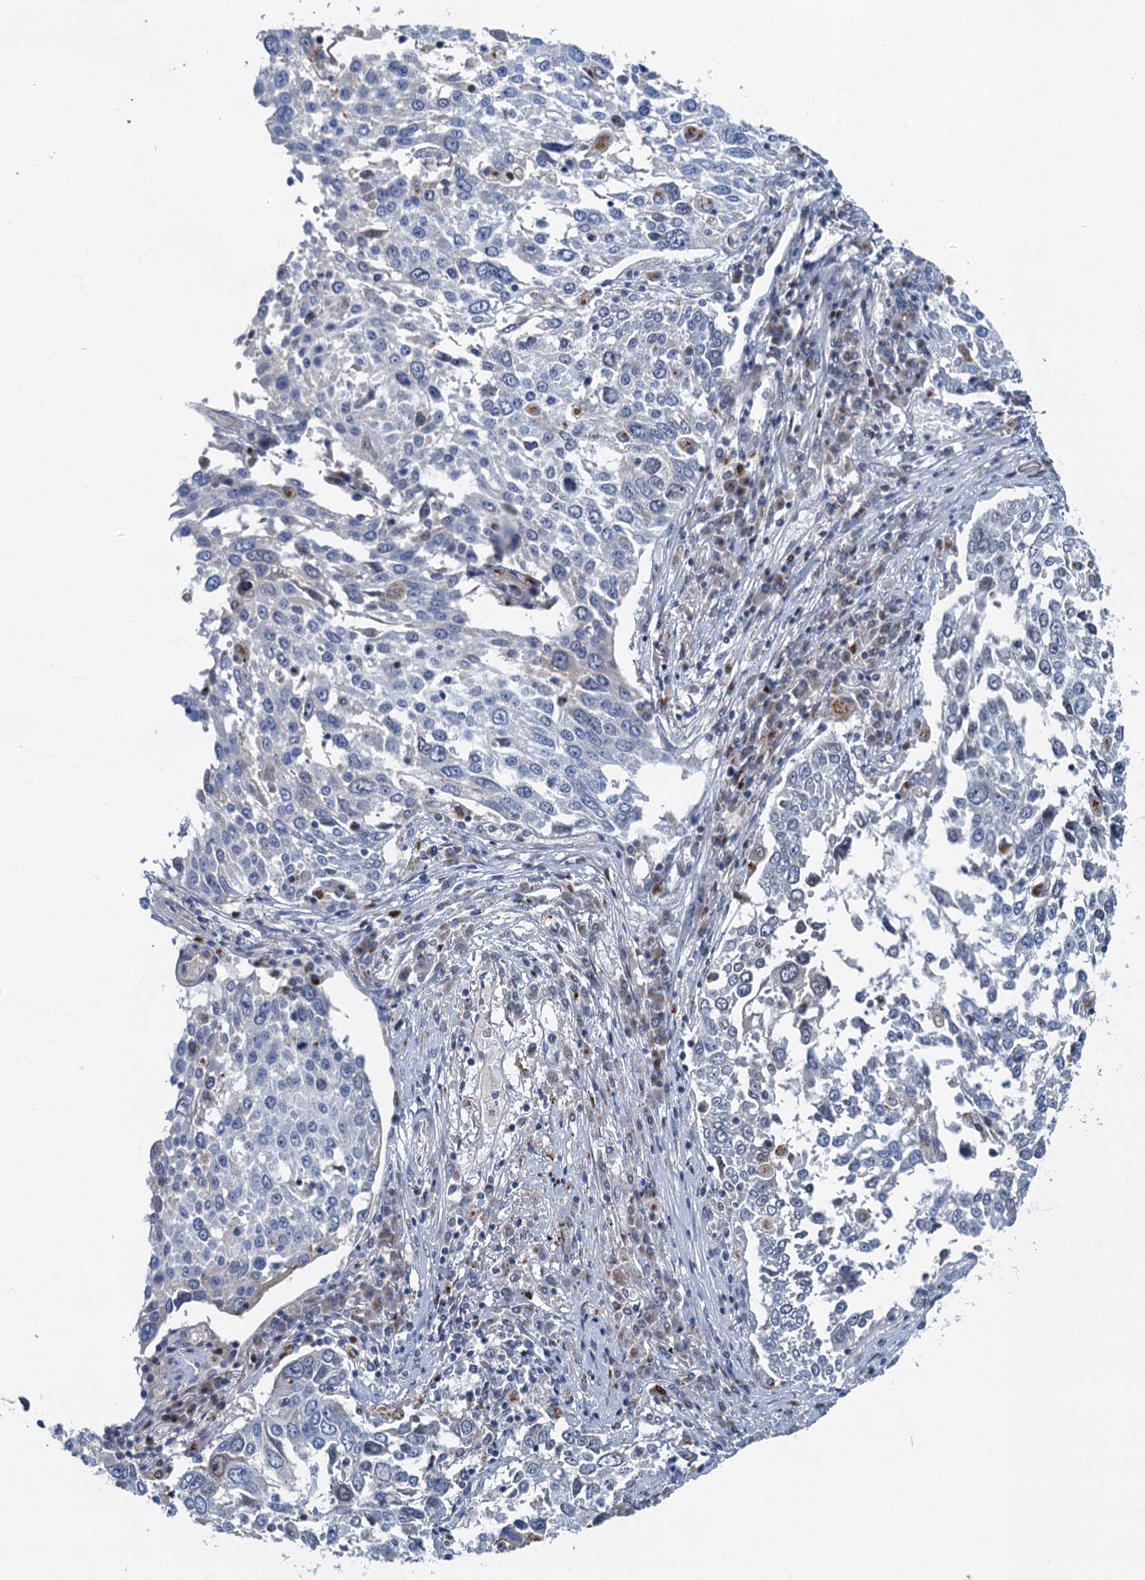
{"staining": {"intensity": "negative", "quantity": "none", "location": "none"}, "tissue": "lung cancer", "cell_type": "Tumor cells", "image_type": "cancer", "snomed": [{"axis": "morphology", "description": "Squamous cell carcinoma, NOS"}, {"axis": "topography", "description": "Lung"}], "caption": "The micrograph demonstrates no significant positivity in tumor cells of lung cancer (squamous cell carcinoma).", "gene": "LYPD3", "patient": {"sex": "male", "age": 65}}